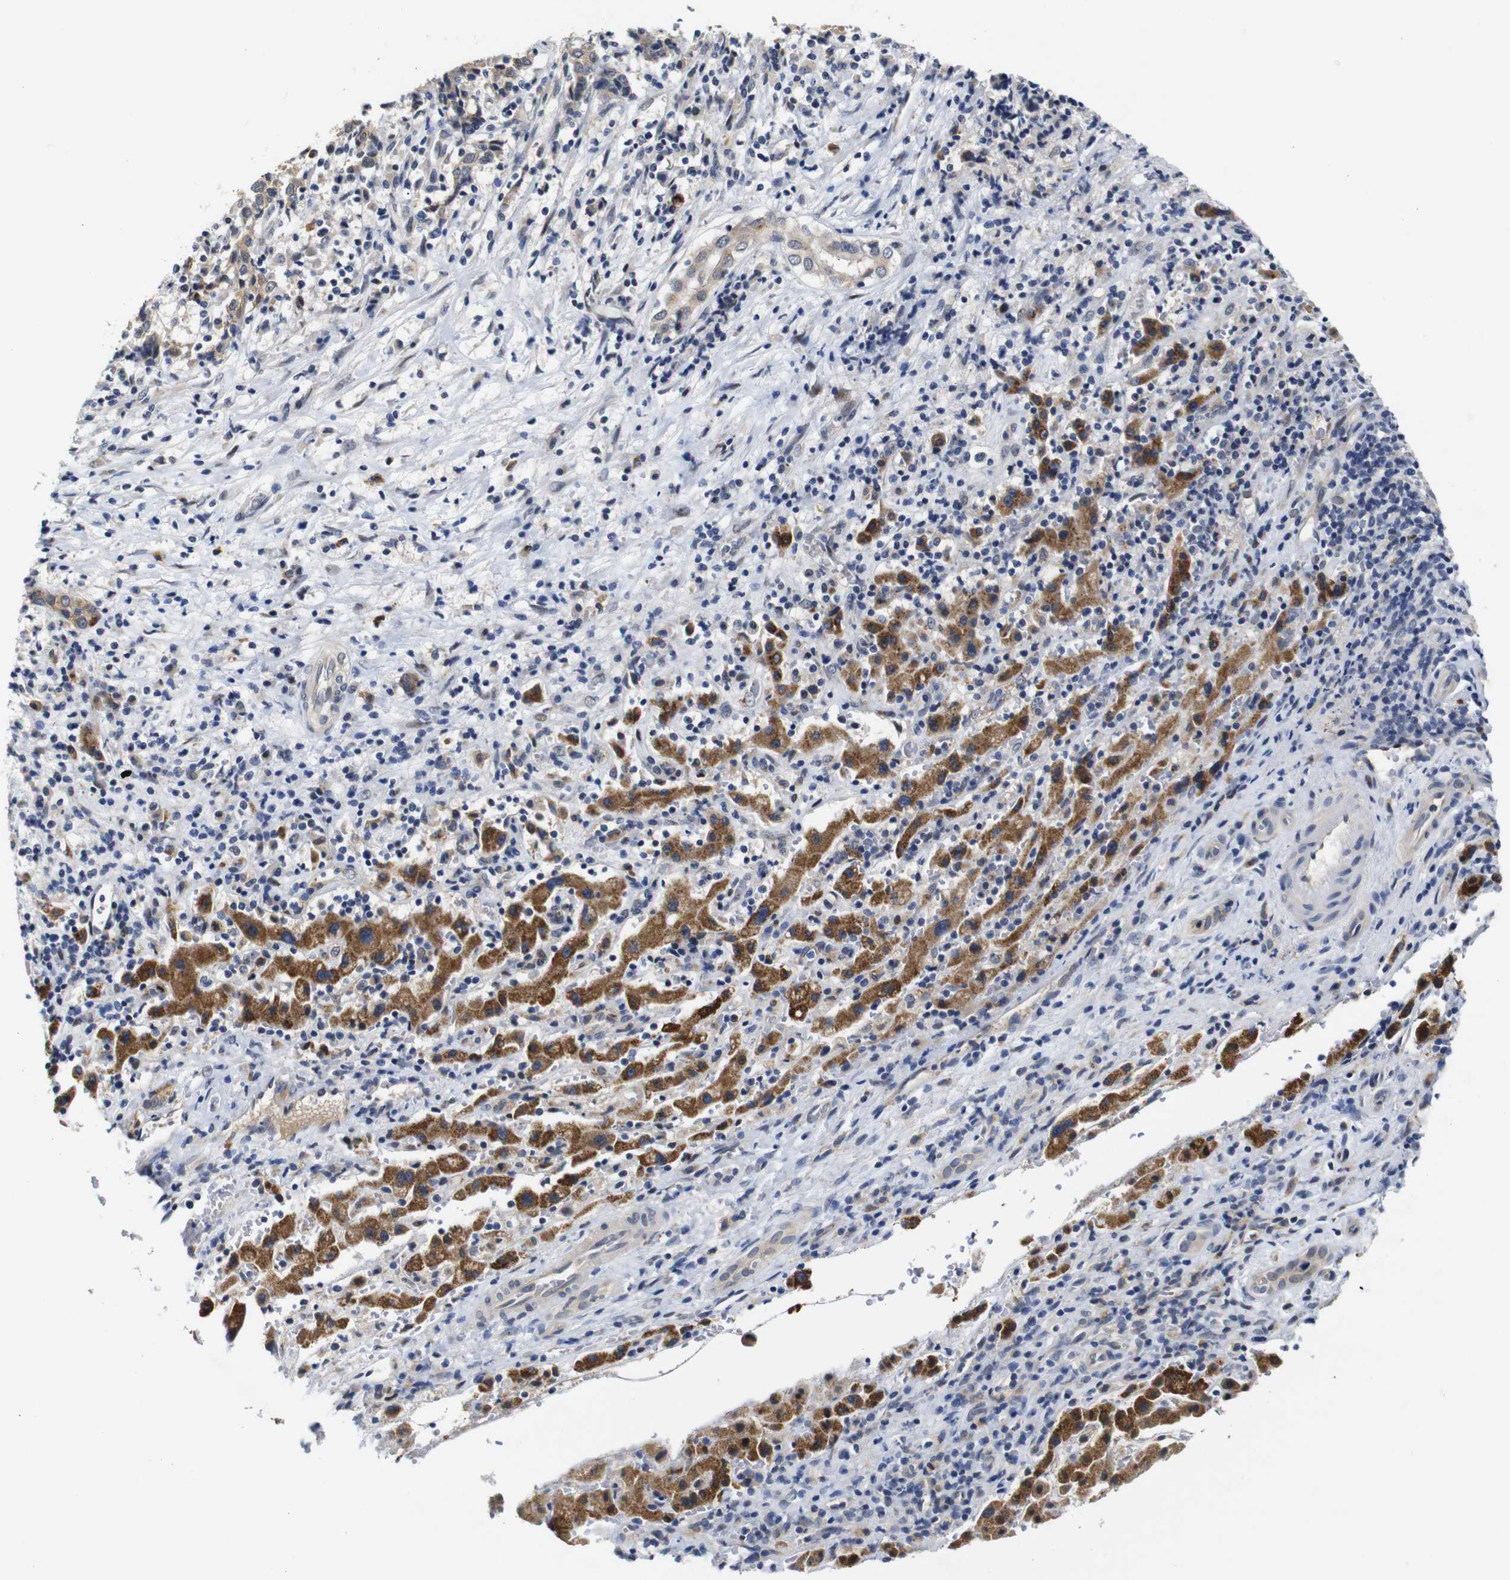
{"staining": {"intensity": "weak", "quantity": "<25%", "location": "cytoplasmic/membranous"}, "tissue": "liver cancer", "cell_type": "Tumor cells", "image_type": "cancer", "snomed": [{"axis": "morphology", "description": "Cholangiocarcinoma"}, {"axis": "topography", "description": "Liver"}], "caption": "A histopathology image of liver cancer (cholangiocarcinoma) stained for a protein reveals no brown staining in tumor cells.", "gene": "FURIN", "patient": {"sex": "male", "age": 57}}